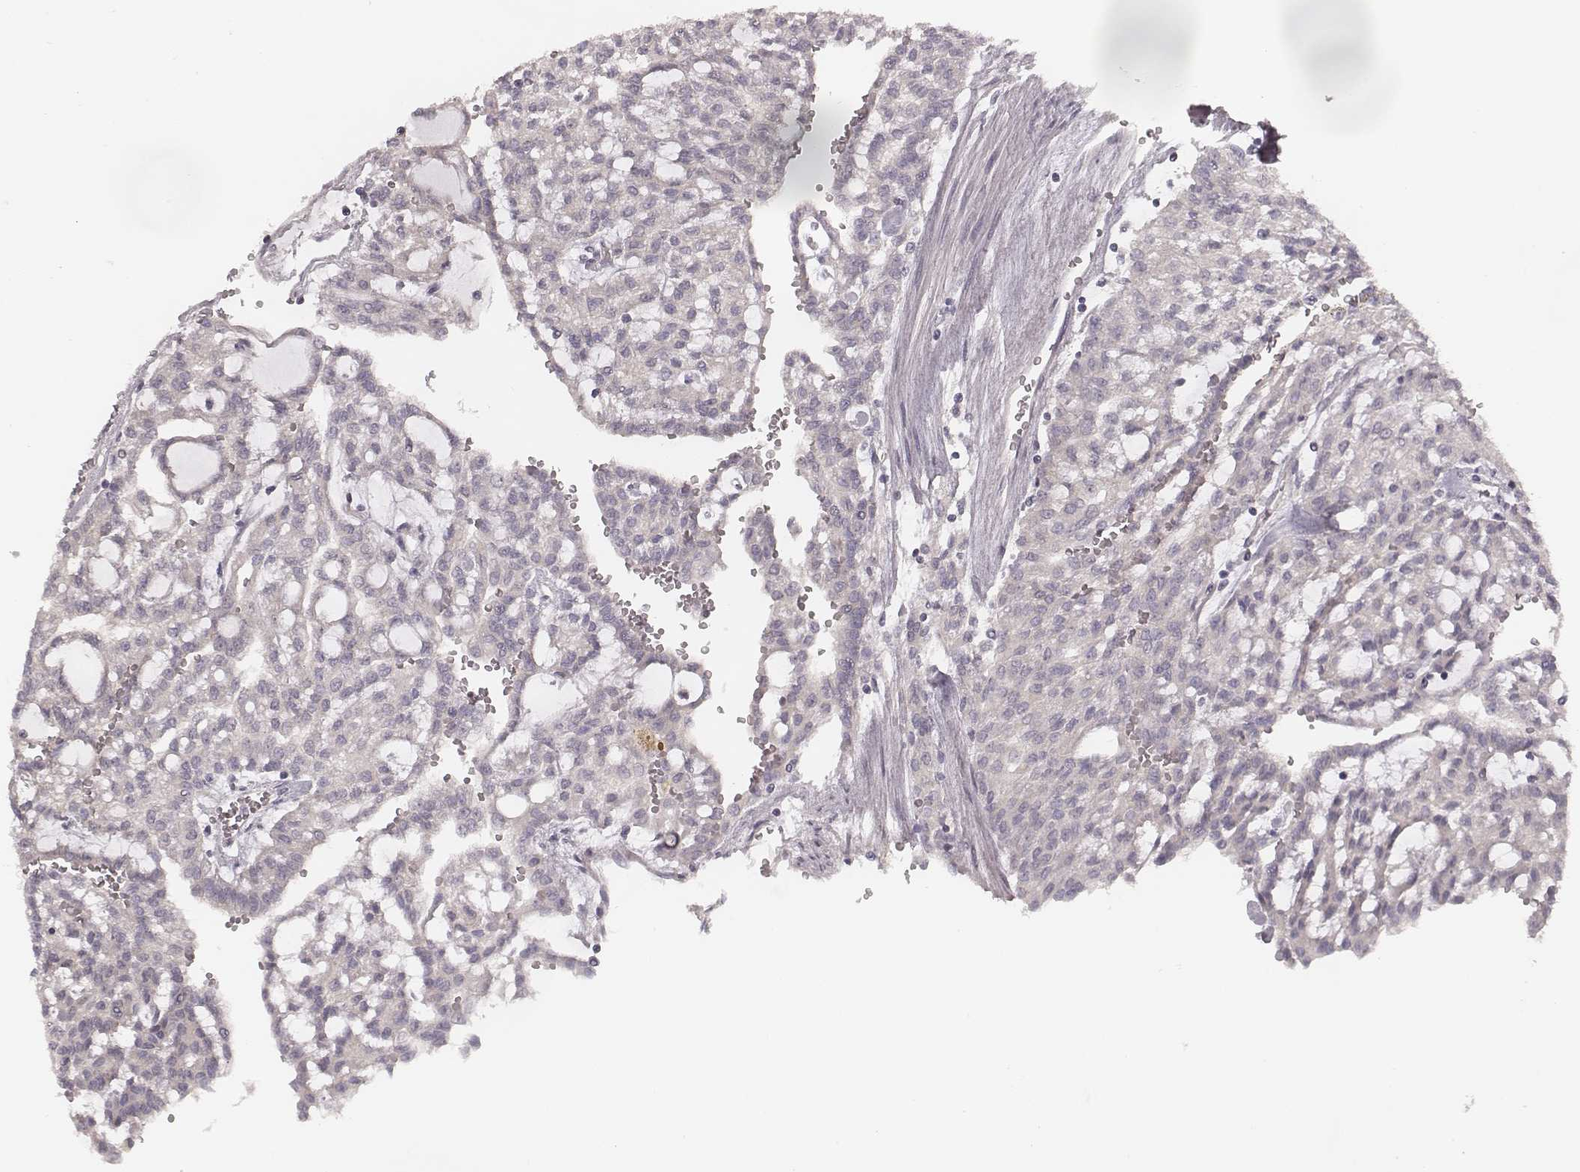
{"staining": {"intensity": "negative", "quantity": "none", "location": "none"}, "tissue": "renal cancer", "cell_type": "Tumor cells", "image_type": "cancer", "snomed": [{"axis": "morphology", "description": "Adenocarcinoma, NOS"}, {"axis": "topography", "description": "Kidney"}], "caption": "DAB immunohistochemical staining of renal cancer reveals no significant expression in tumor cells.", "gene": "TDRD5", "patient": {"sex": "male", "age": 63}}